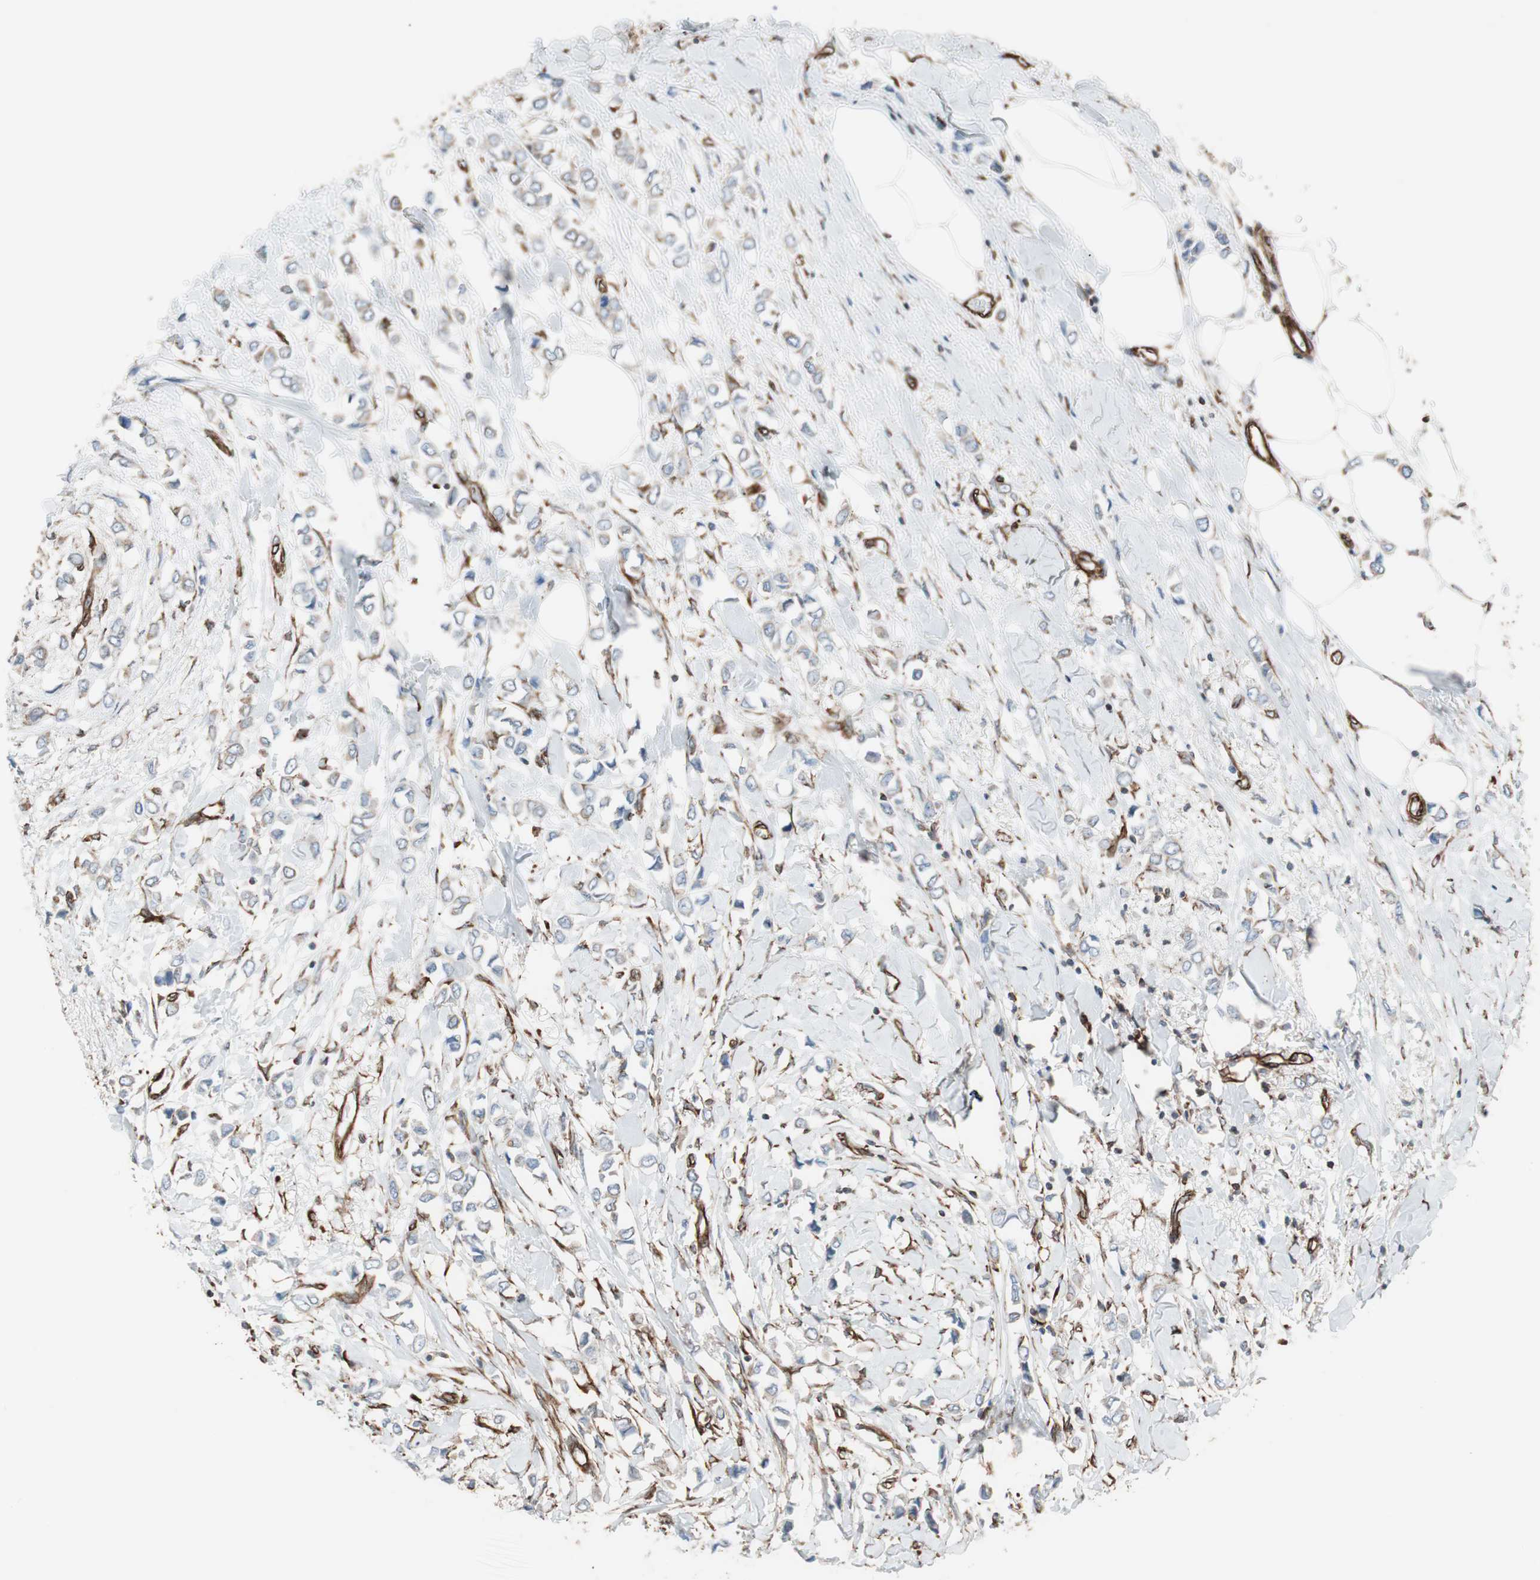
{"staining": {"intensity": "weak", "quantity": "25%-75%", "location": "cytoplasmic/membranous"}, "tissue": "breast cancer", "cell_type": "Tumor cells", "image_type": "cancer", "snomed": [{"axis": "morphology", "description": "Lobular carcinoma"}, {"axis": "topography", "description": "Breast"}], "caption": "Immunohistochemistry photomicrograph of lobular carcinoma (breast) stained for a protein (brown), which reveals low levels of weak cytoplasmic/membranous staining in about 25%-75% of tumor cells.", "gene": "TCTA", "patient": {"sex": "female", "age": 51}}